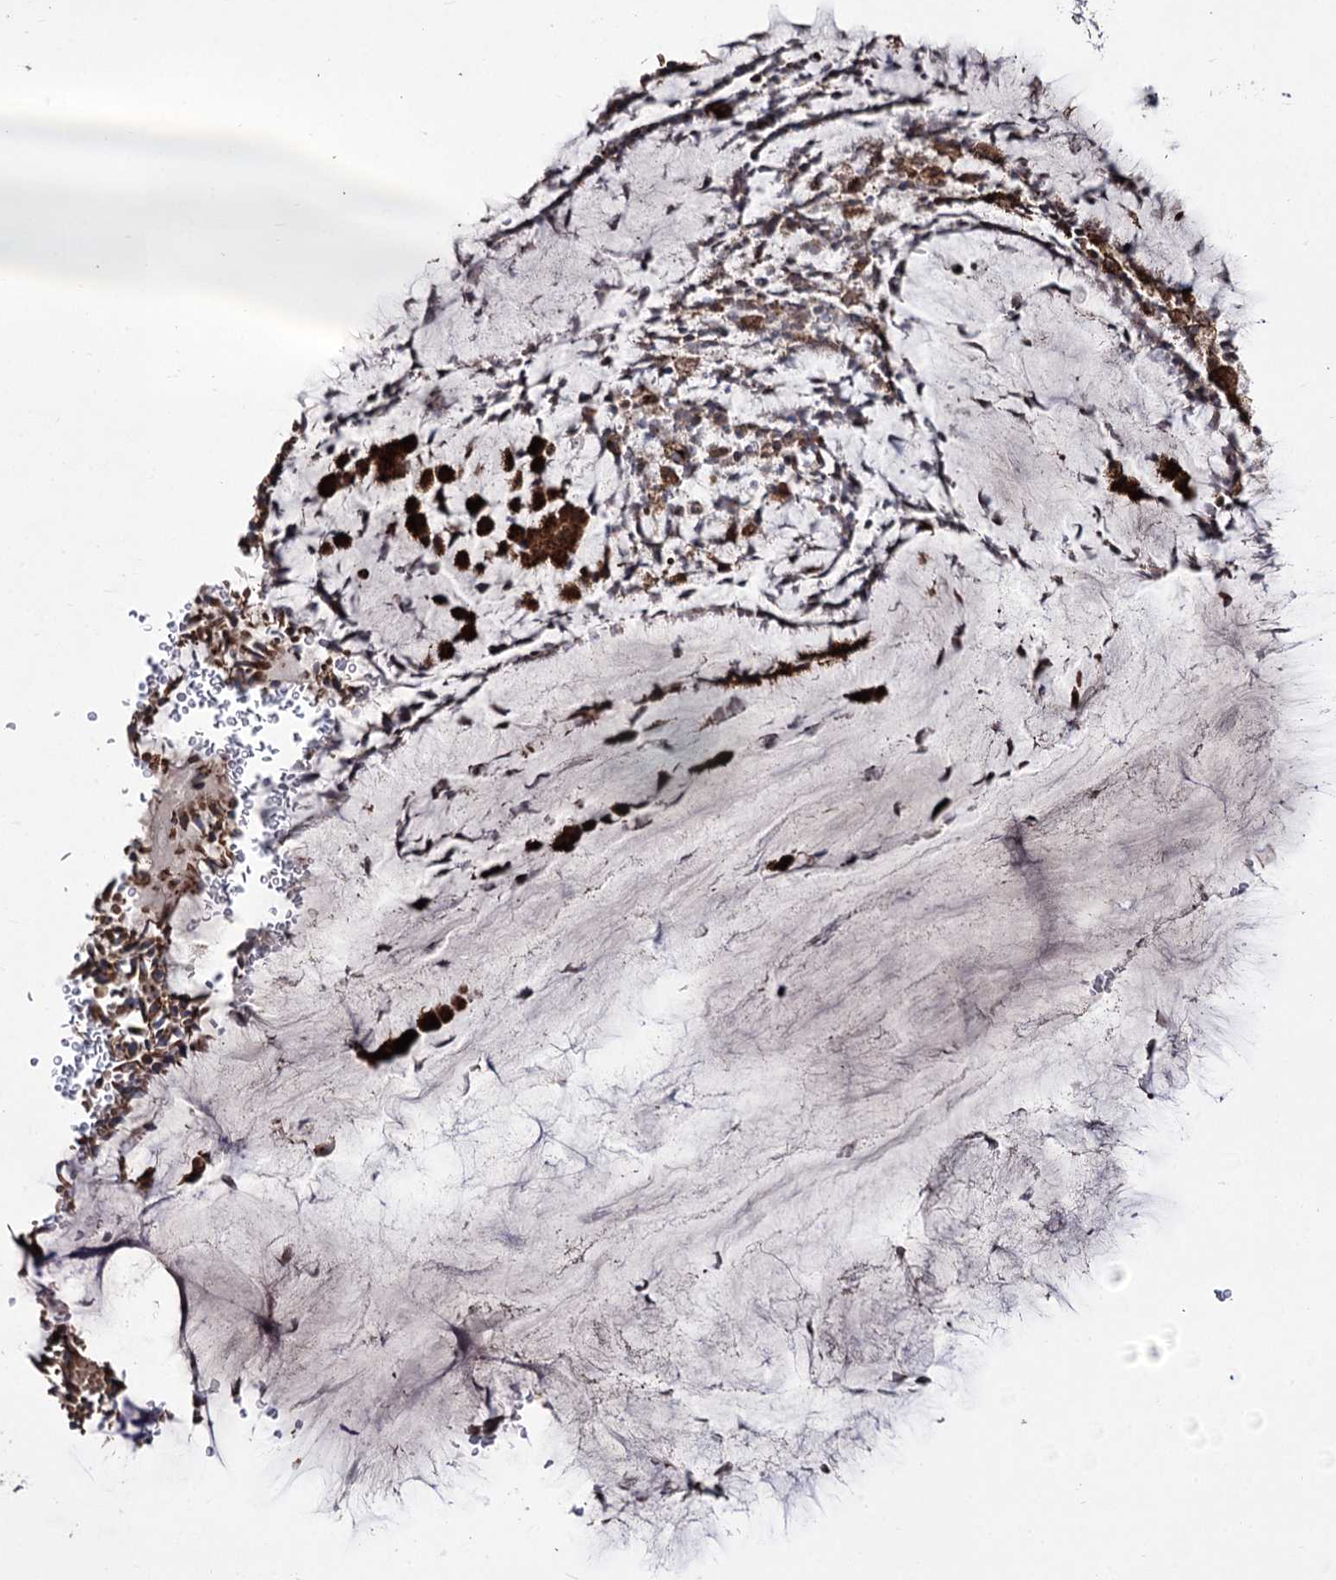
{"staining": {"intensity": "moderate", "quantity": ">75%", "location": "cytoplasmic/membranous"}, "tissue": "bronchus", "cell_type": "Respiratory epithelial cells", "image_type": "normal", "snomed": [{"axis": "morphology", "description": "Normal tissue, NOS"}, {"axis": "topography", "description": "Cartilage tissue"}, {"axis": "topography", "description": "Bronchus"}], "caption": "IHC (DAB (3,3'-diaminobenzidine)) staining of normal human bronchus demonstrates moderate cytoplasmic/membranous protein staining in about >75% of respiratory epithelial cells. (DAB IHC with brightfield microscopy, high magnification).", "gene": "FANCL", "patient": {"sex": "female", "age": 73}}